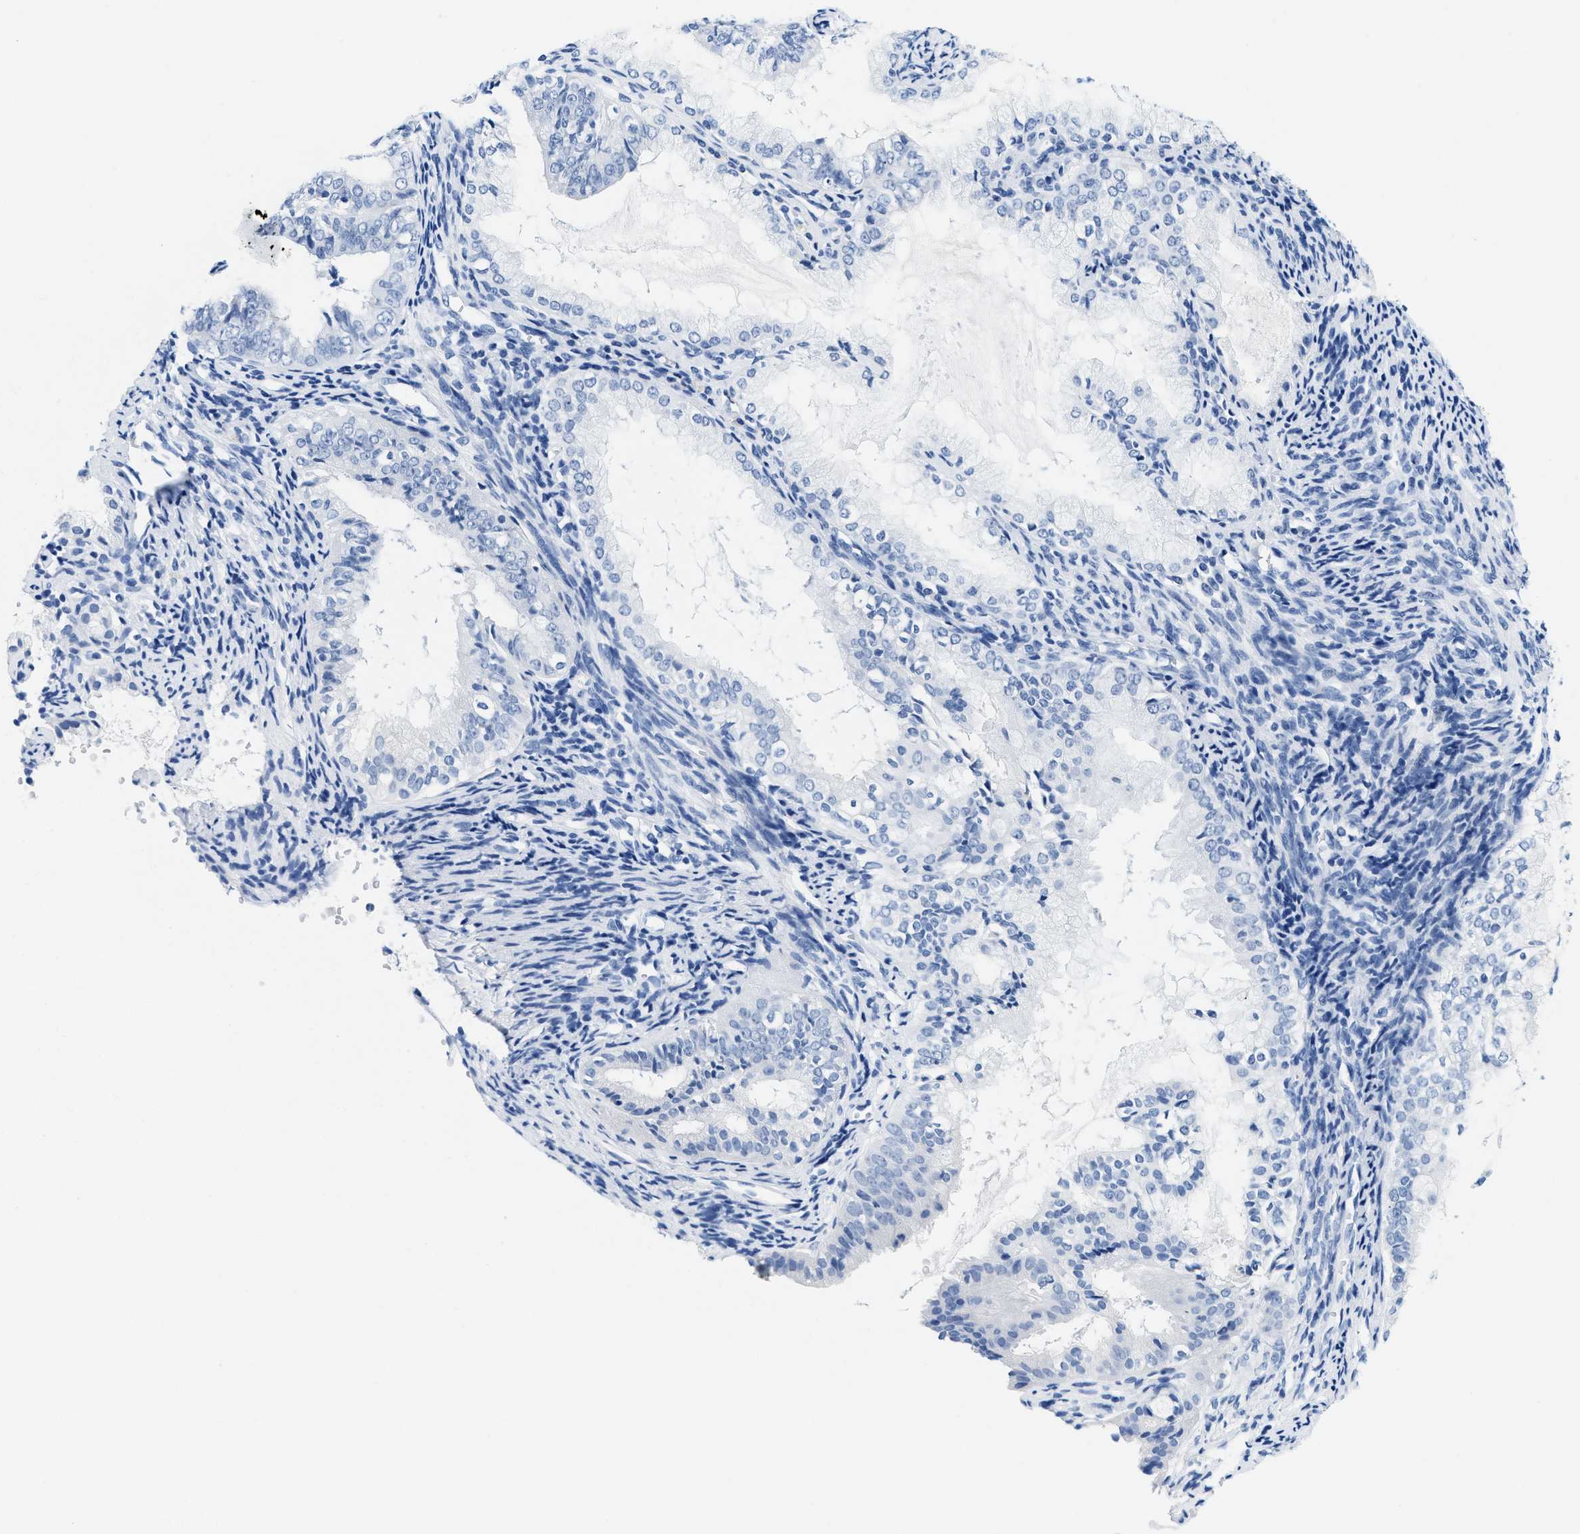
{"staining": {"intensity": "negative", "quantity": "none", "location": "none"}, "tissue": "endometrial cancer", "cell_type": "Tumor cells", "image_type": "cancer", "snomed": [{"axis": "morphology", "description": "Adenocarcinoma, NOS"}, {"axis": "topography", "description": "Endometrium"}], "caption": "This is an IHC image of endometrial cancer (adenocarcinoma). There is no positivity in tumor cells.", "gene": "GSN", "patient": {"sex": "female", "age": 63}}